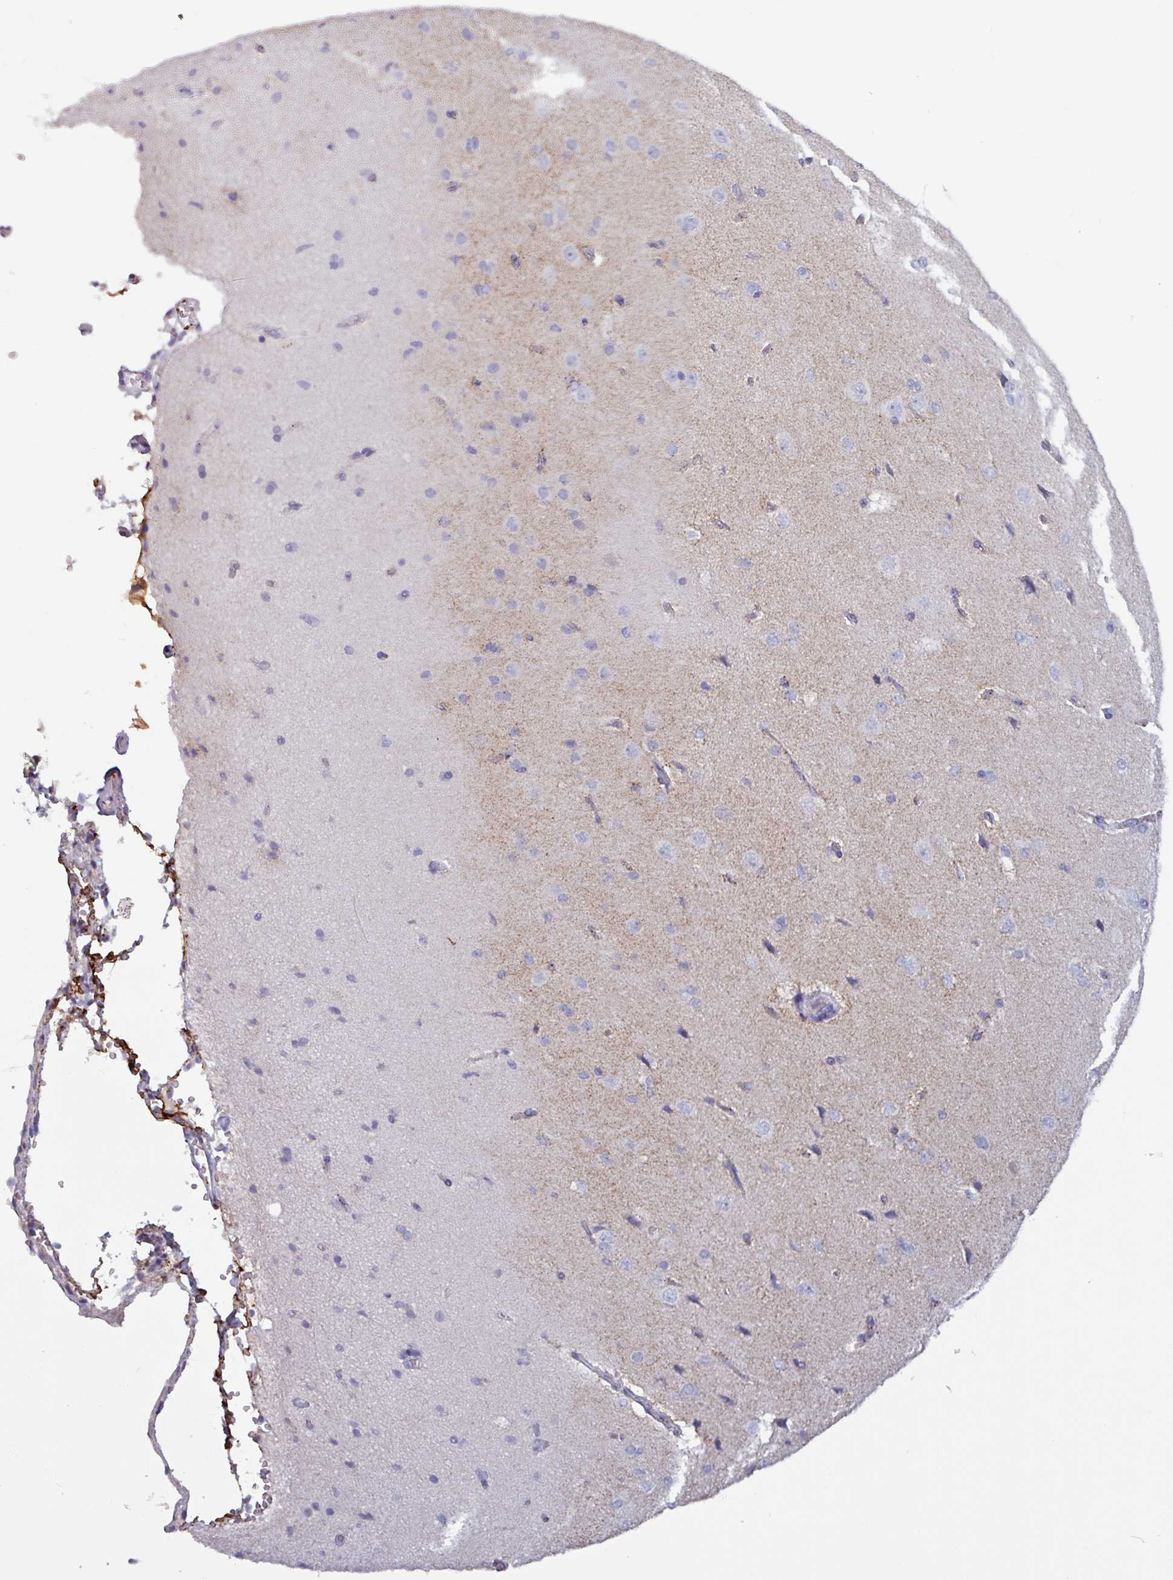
{"staining": {"intensity": "moderate", "quantity": "<25%", "location": "cytoplasmic/membranous"}, "tissue": "cerebral cortex", "cell_type": "Endothelial cells", "image_type": "normal", "snomed": [{"axis": "morphology", "description": "Normal tissue, NOS"}, {"axis": "topography", "description": "Cerebral cortex"}], "caption": "A micrograph showing moderate cytoplasmic/membranous expression in about <25% of endothelial cells in unremarkable cerebral cortex, as visualized by brown immunohistochemical staining.", "gene": "PLIN2", "patient": {"sex": "male", "age": 62}}